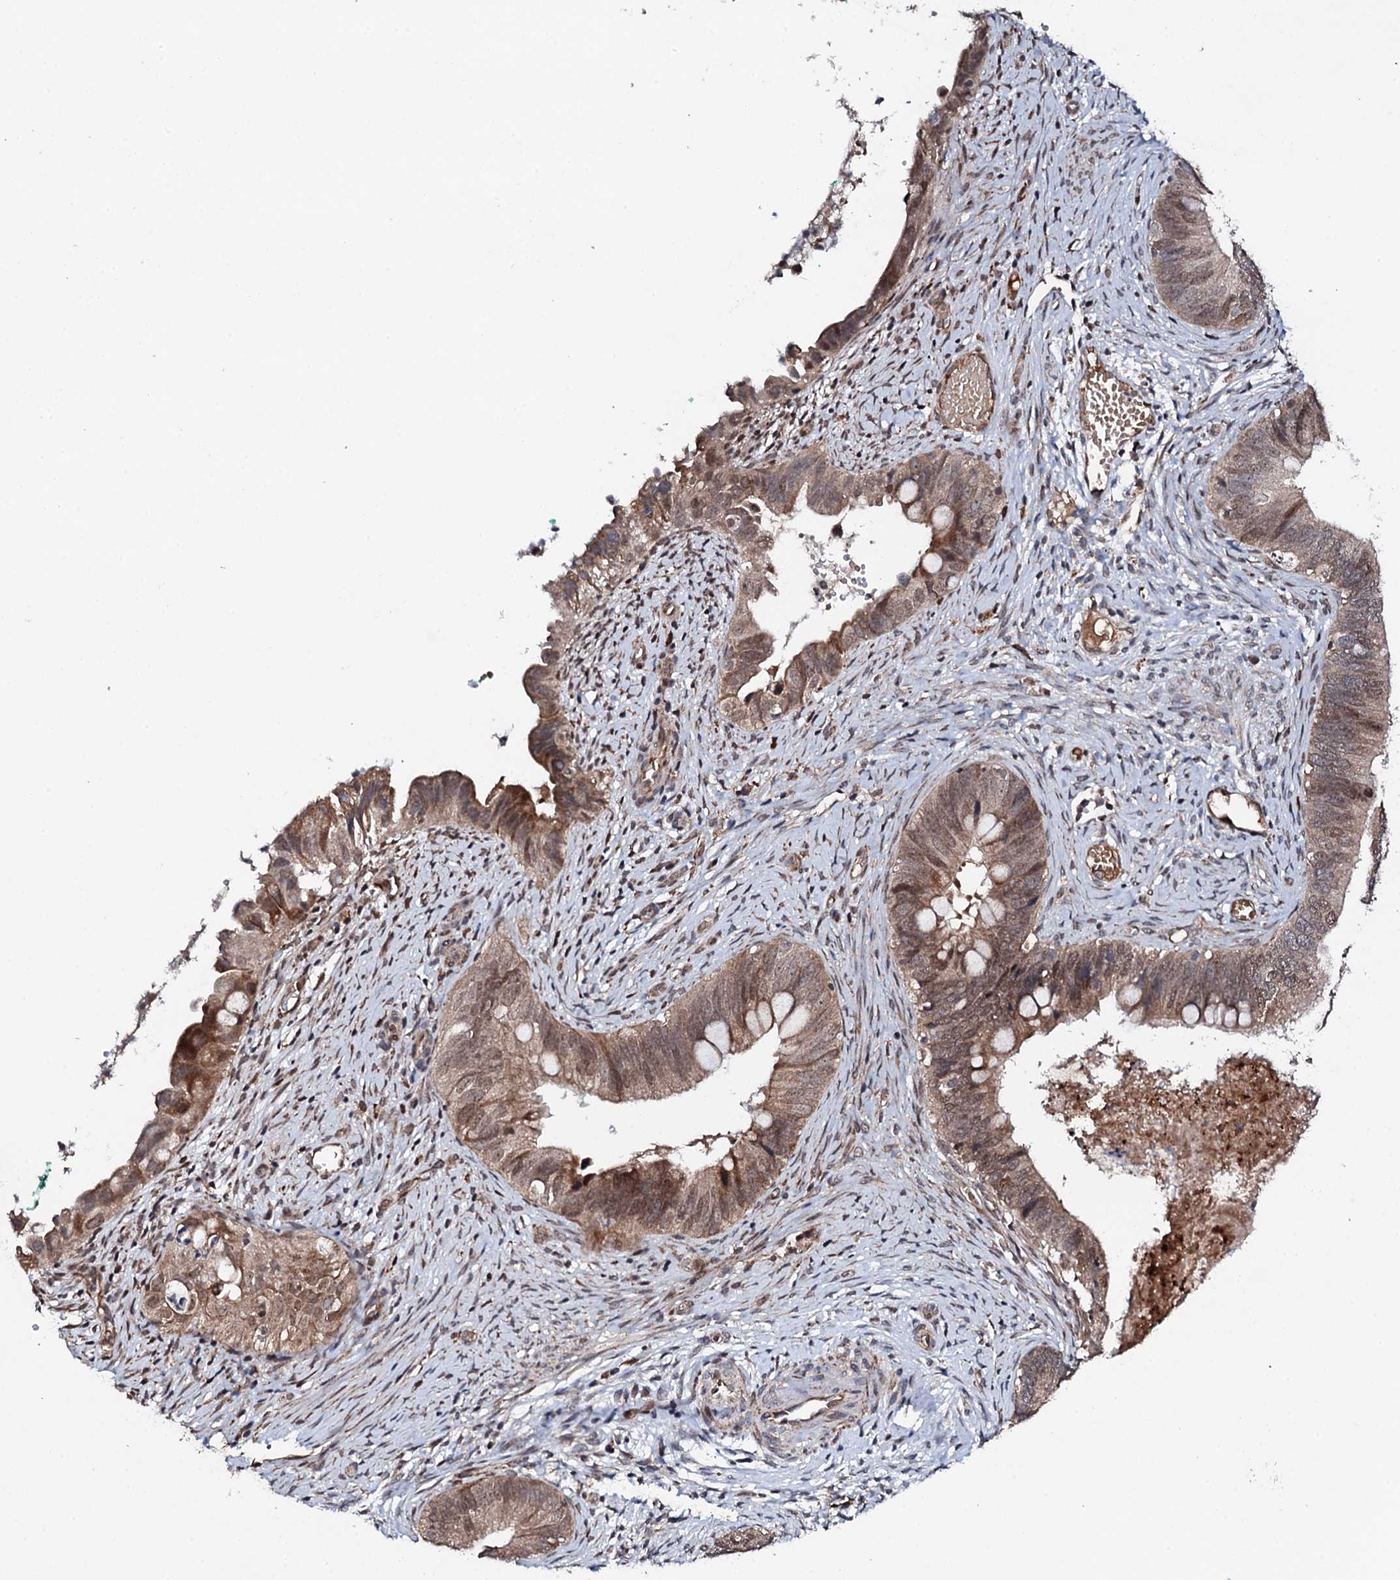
{"staining": {"intensity": "moderate", "quantity": ">75%", "location": "cytoplasmic/membranous,nuclear"}, "tissue": "cervical cancer", "cell_type": "Tumor cells", "image_type": "cancer", "snomed": [{"axis": "morphology", "description": "Adenocarcinoma, NOS"}, {"axis": "topography", "description": "Cervix"}], "caption": "Immunohistochemical staining of human cervical adenocarcinoma demonstrates medium levels of moderate cytoplasmic/membranous and nuclear protein staining in about >75% of tumor cells.", "gene": "FAM111A", "patient": {"sex": "female", "age": 42}}